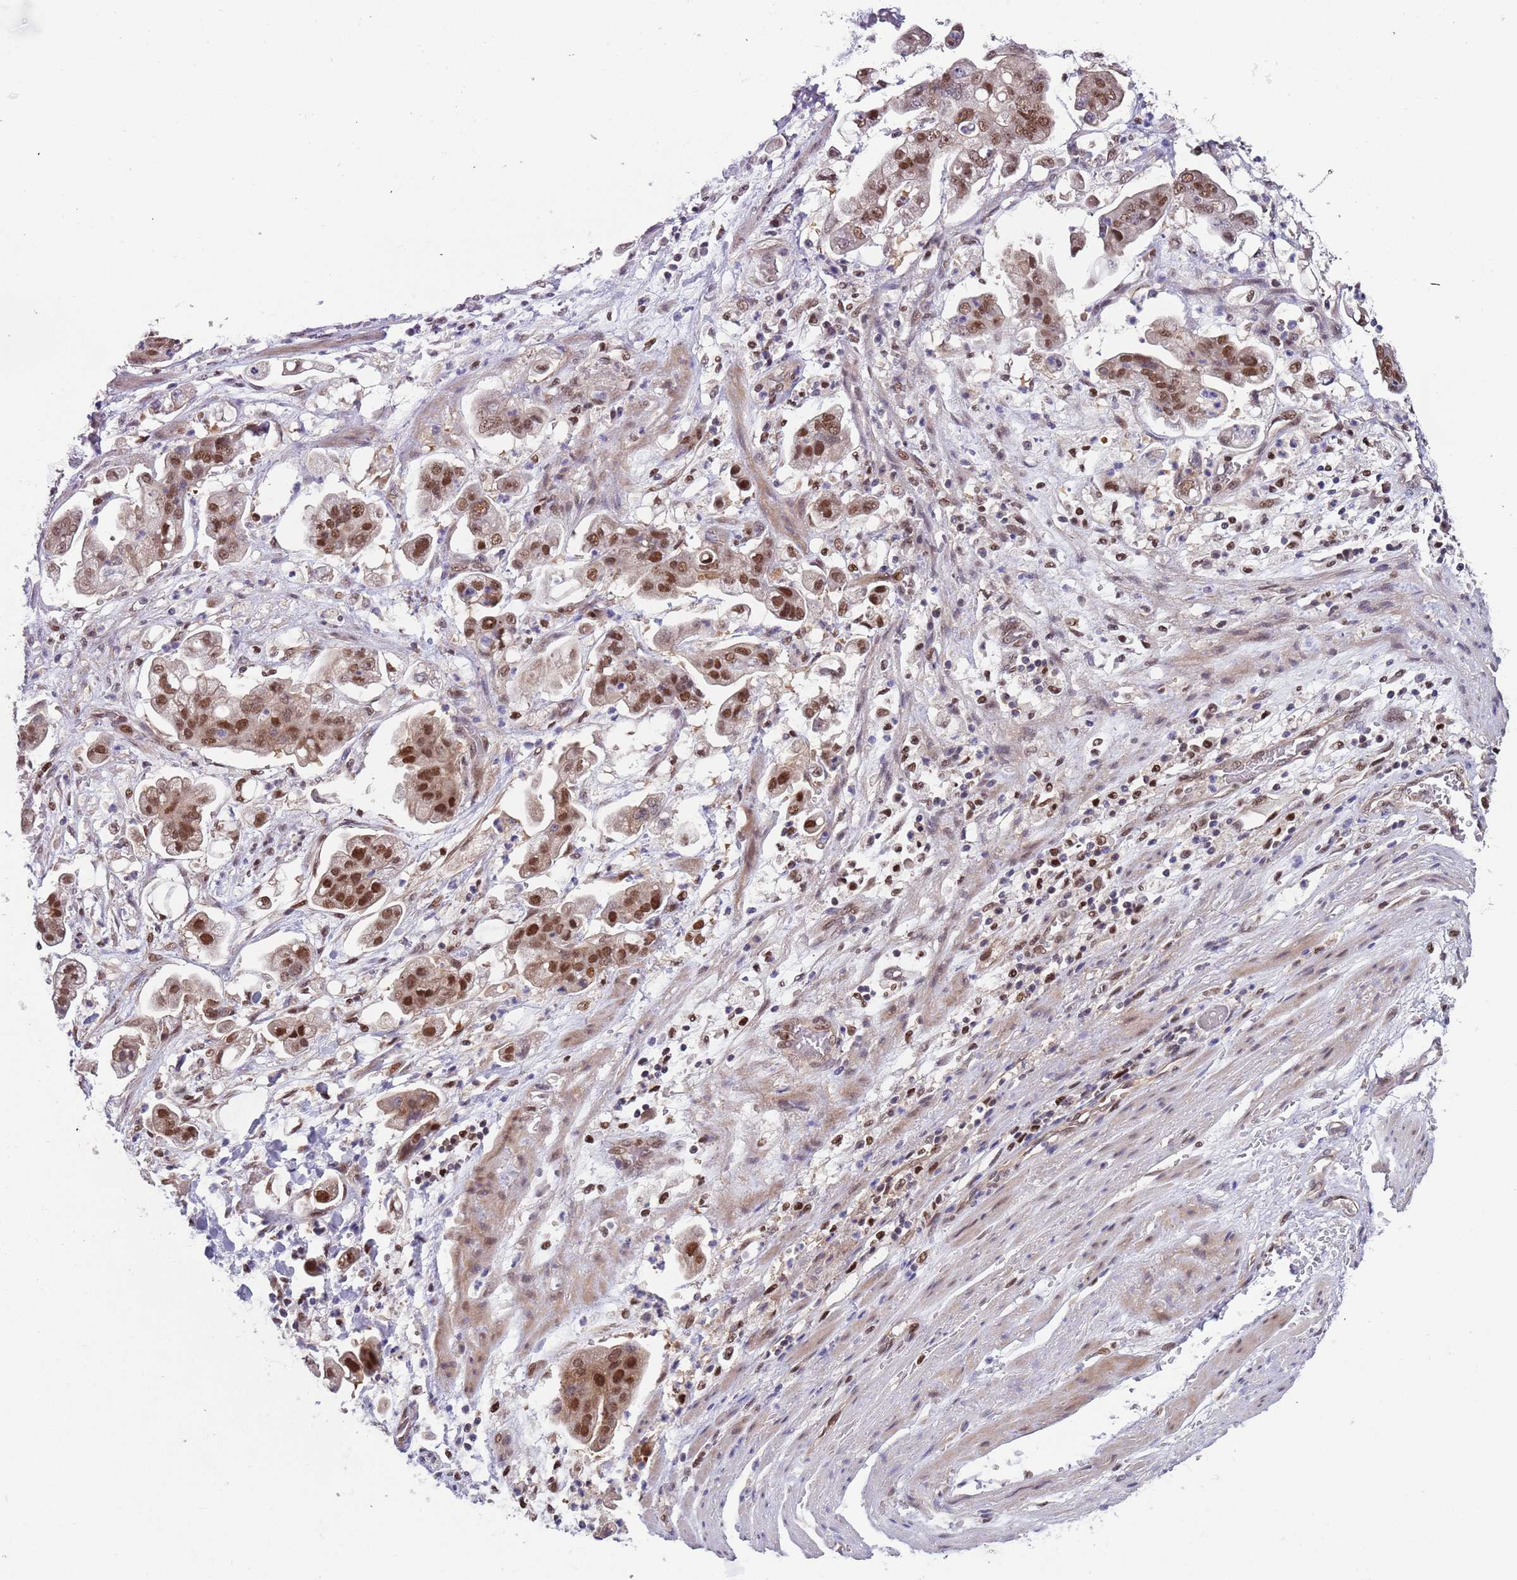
{"staining": {"intensity": "strong", "quantity": ">75%", "location": "nuclear"}, "tissue": "stomach cancer", "cell_type": "Tumor cells", "image_type": "cancer", "snomed": [{"axis": "morphology", "description": "Adenocarcinoma, NOS"}, {"axis": "topography", "description": "Stomach"}], "caption": "An IHC image of tumor tissue is shown. Protein staining in brown labels strong nuclear positivity in adenocarcinoma (stomach) within tumor cells.", "gene": "RMND5B", "patient": {"sex": "male", "age": 62}}